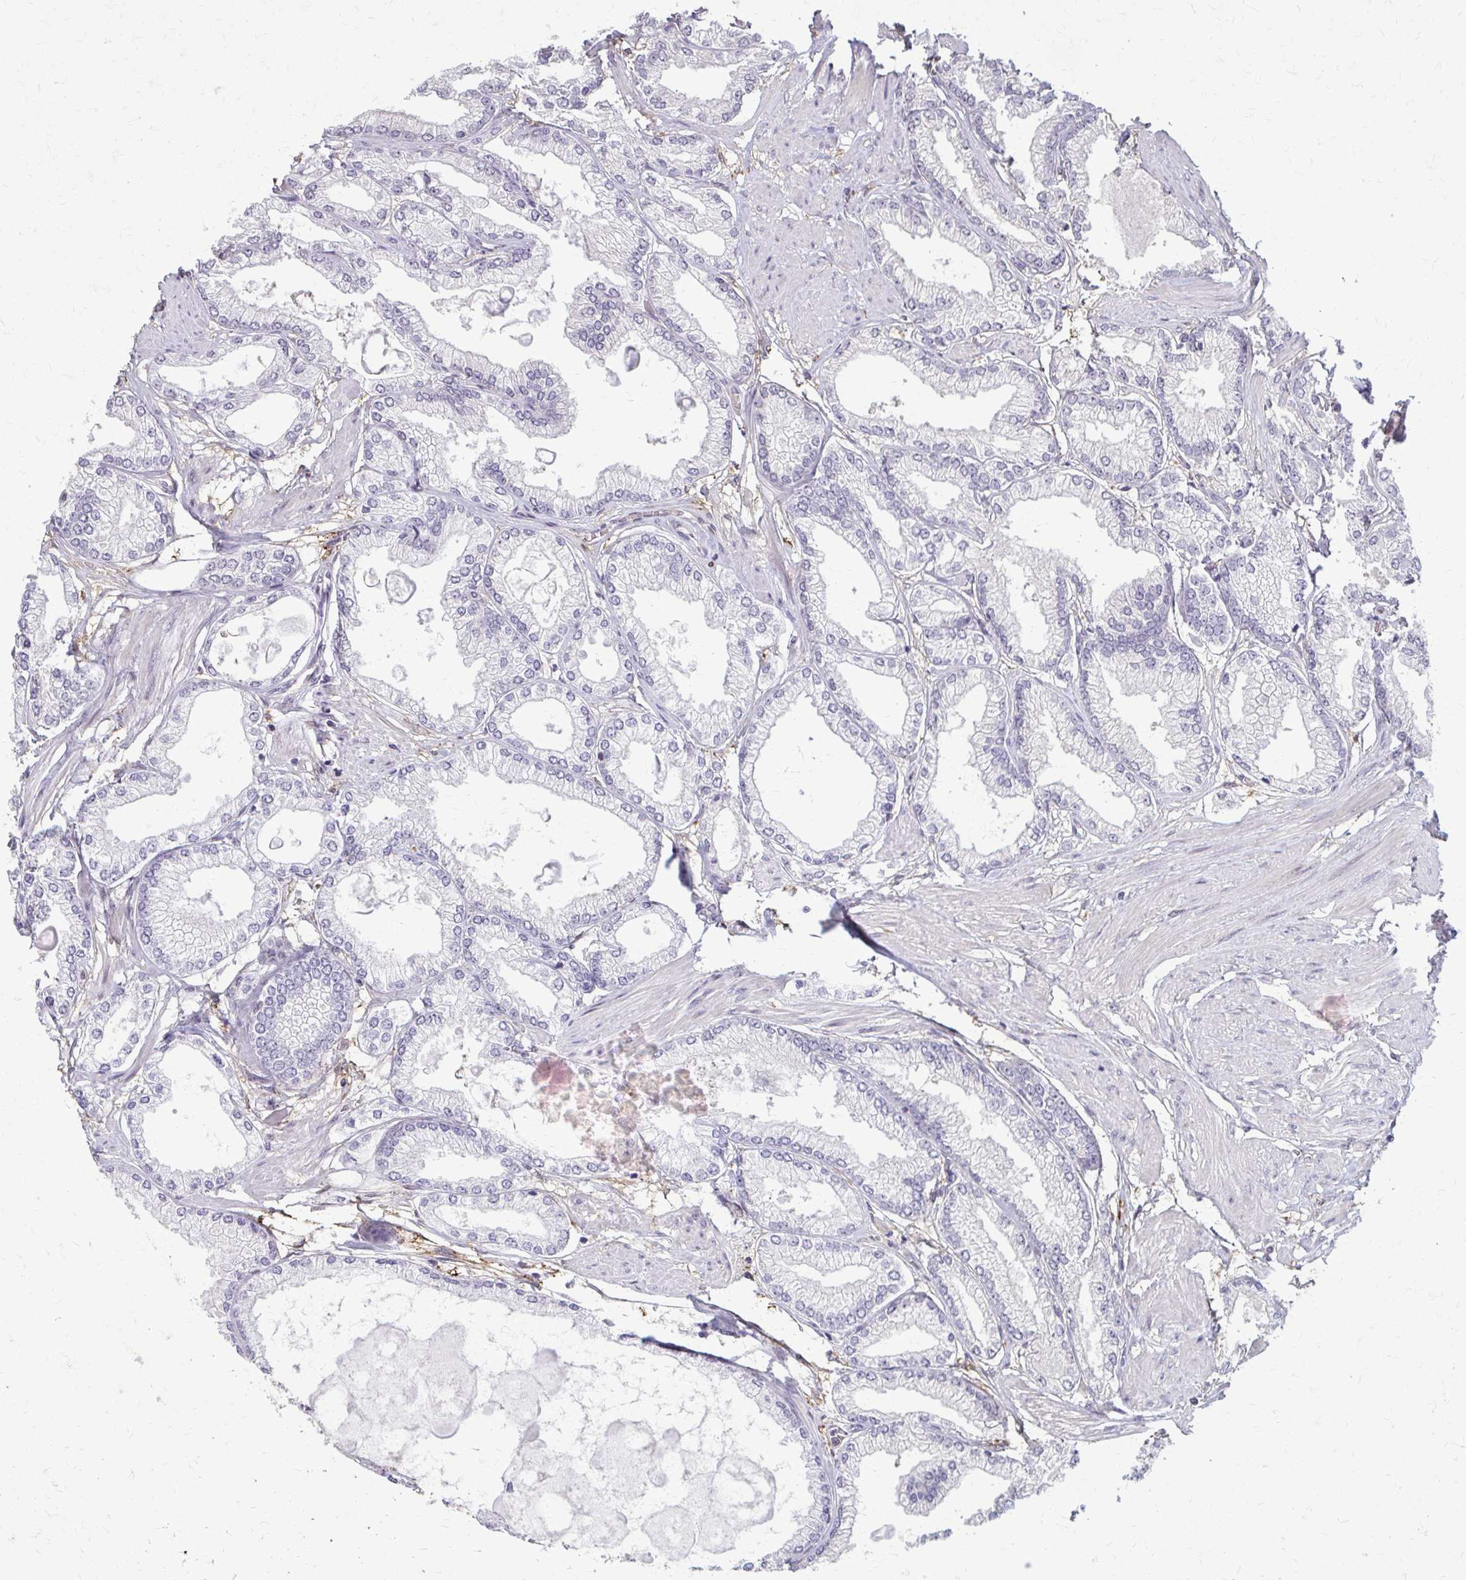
{"staining": {"intensity": "negative", "quantity": "none", "location": "none"}, "tissue": "prostate cancer", "cell_type": "Tumor cells", "image_type": "cancer", "snomed": [{"axis": "morphology", "description": "Adenocarcinoma, High grade"}, {"axis": "topography", "description": "Prostate"}], "caption": "A histopathology image of human prostate cancer is negative for staining in tumor cells.", "gene": "ZNF34", "patient": {"sex": "male", "age": 68}}